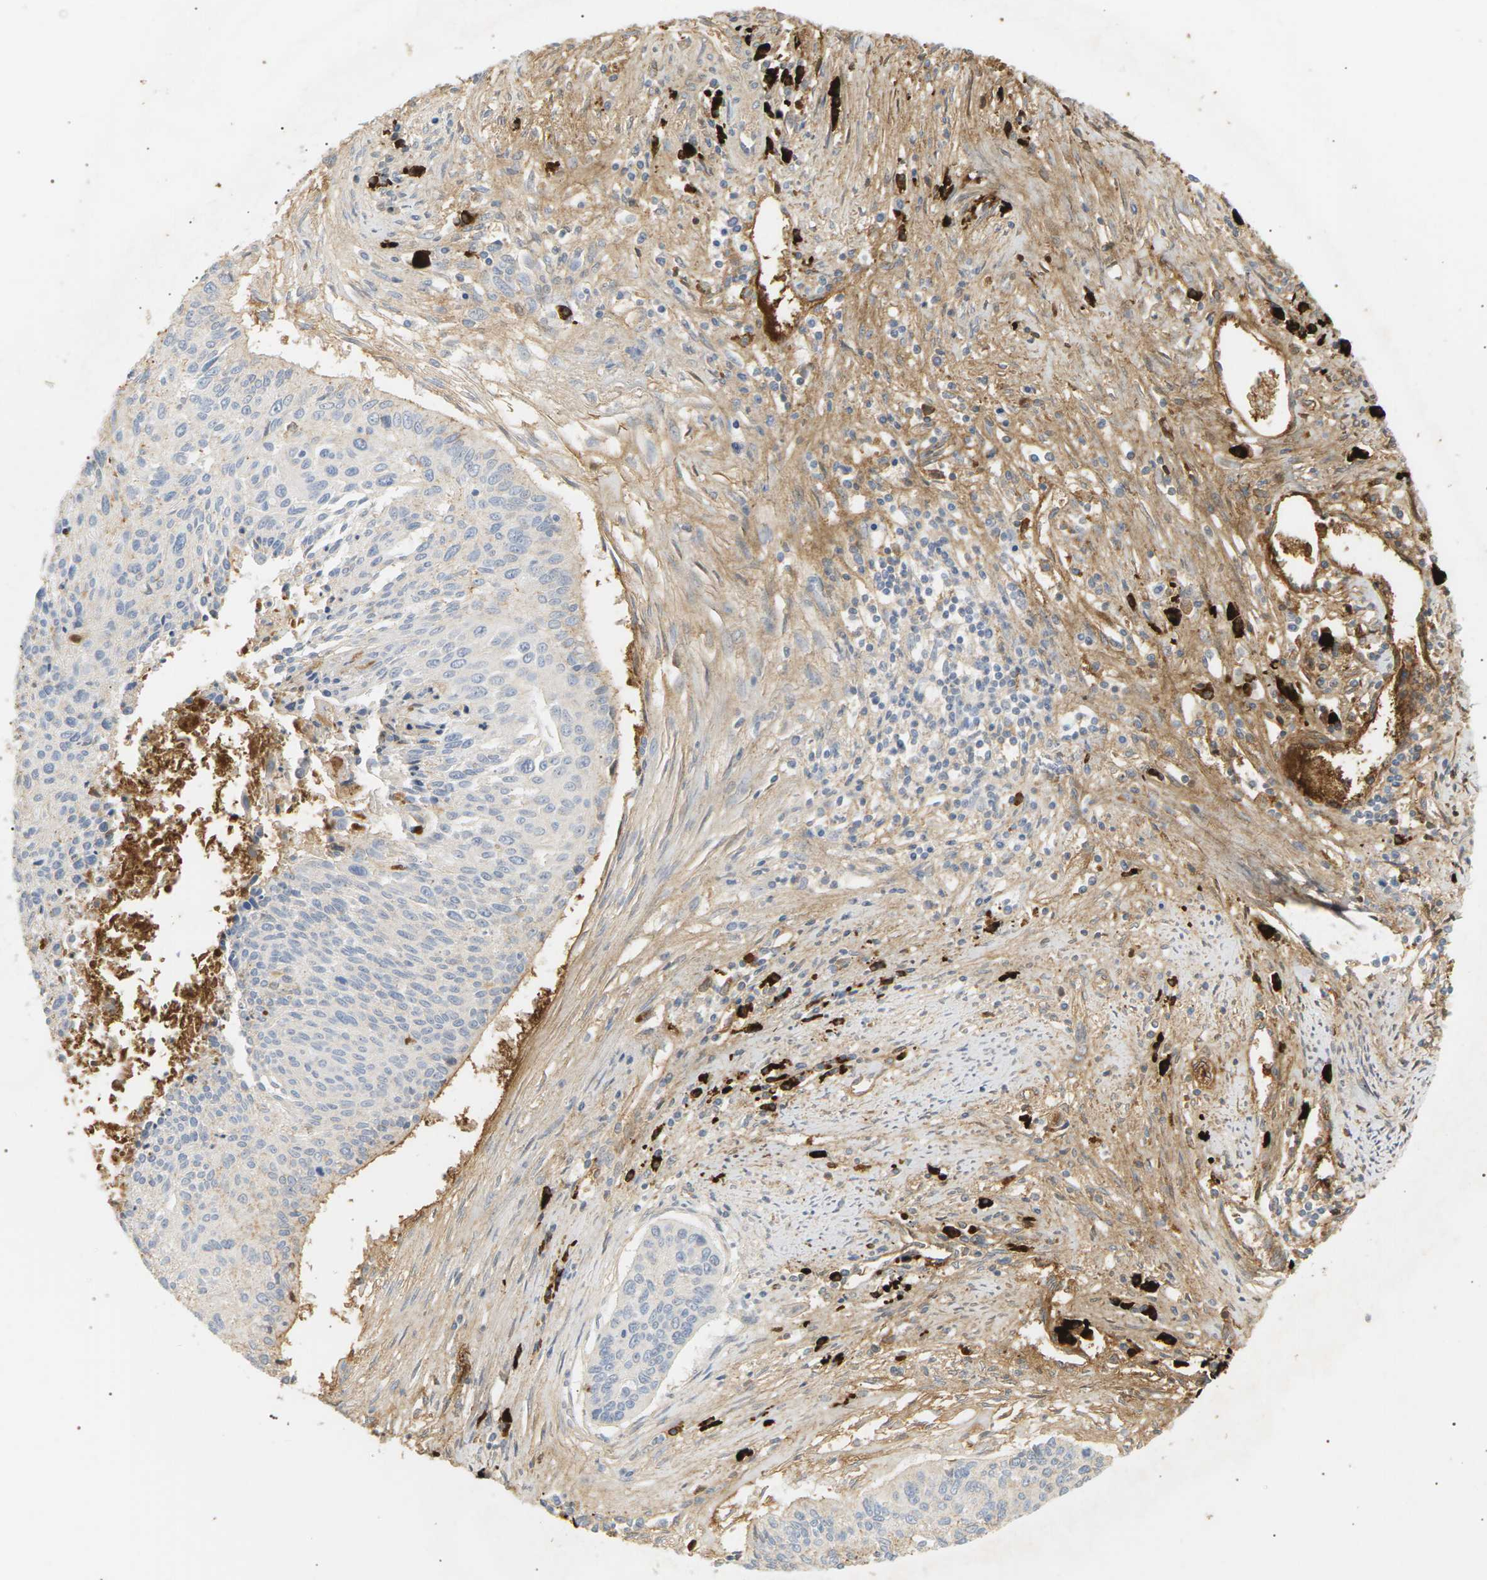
{"staining": {"intensity": "weak", "quantity": "<25%", "location": "cytoplasmic/membranous"}, "tissue": "cervical cancer", "cell_type": "Tumor cells", "image_type": "cancer", "snomed": [{"axis": "morphology", "description": "Squamous cell carcinoma, NOS"}, {"axis": "topography", "description": "Cervix"}], "caption": "This micrograph is of cervical cancer stained with immunohistochemistry to label a protein in brown with the nuclei are counter-stained blue. There is no positivity in tumor cells.", "gene": "IGLC3", "patient": {"sex": "female", "age": 55}}